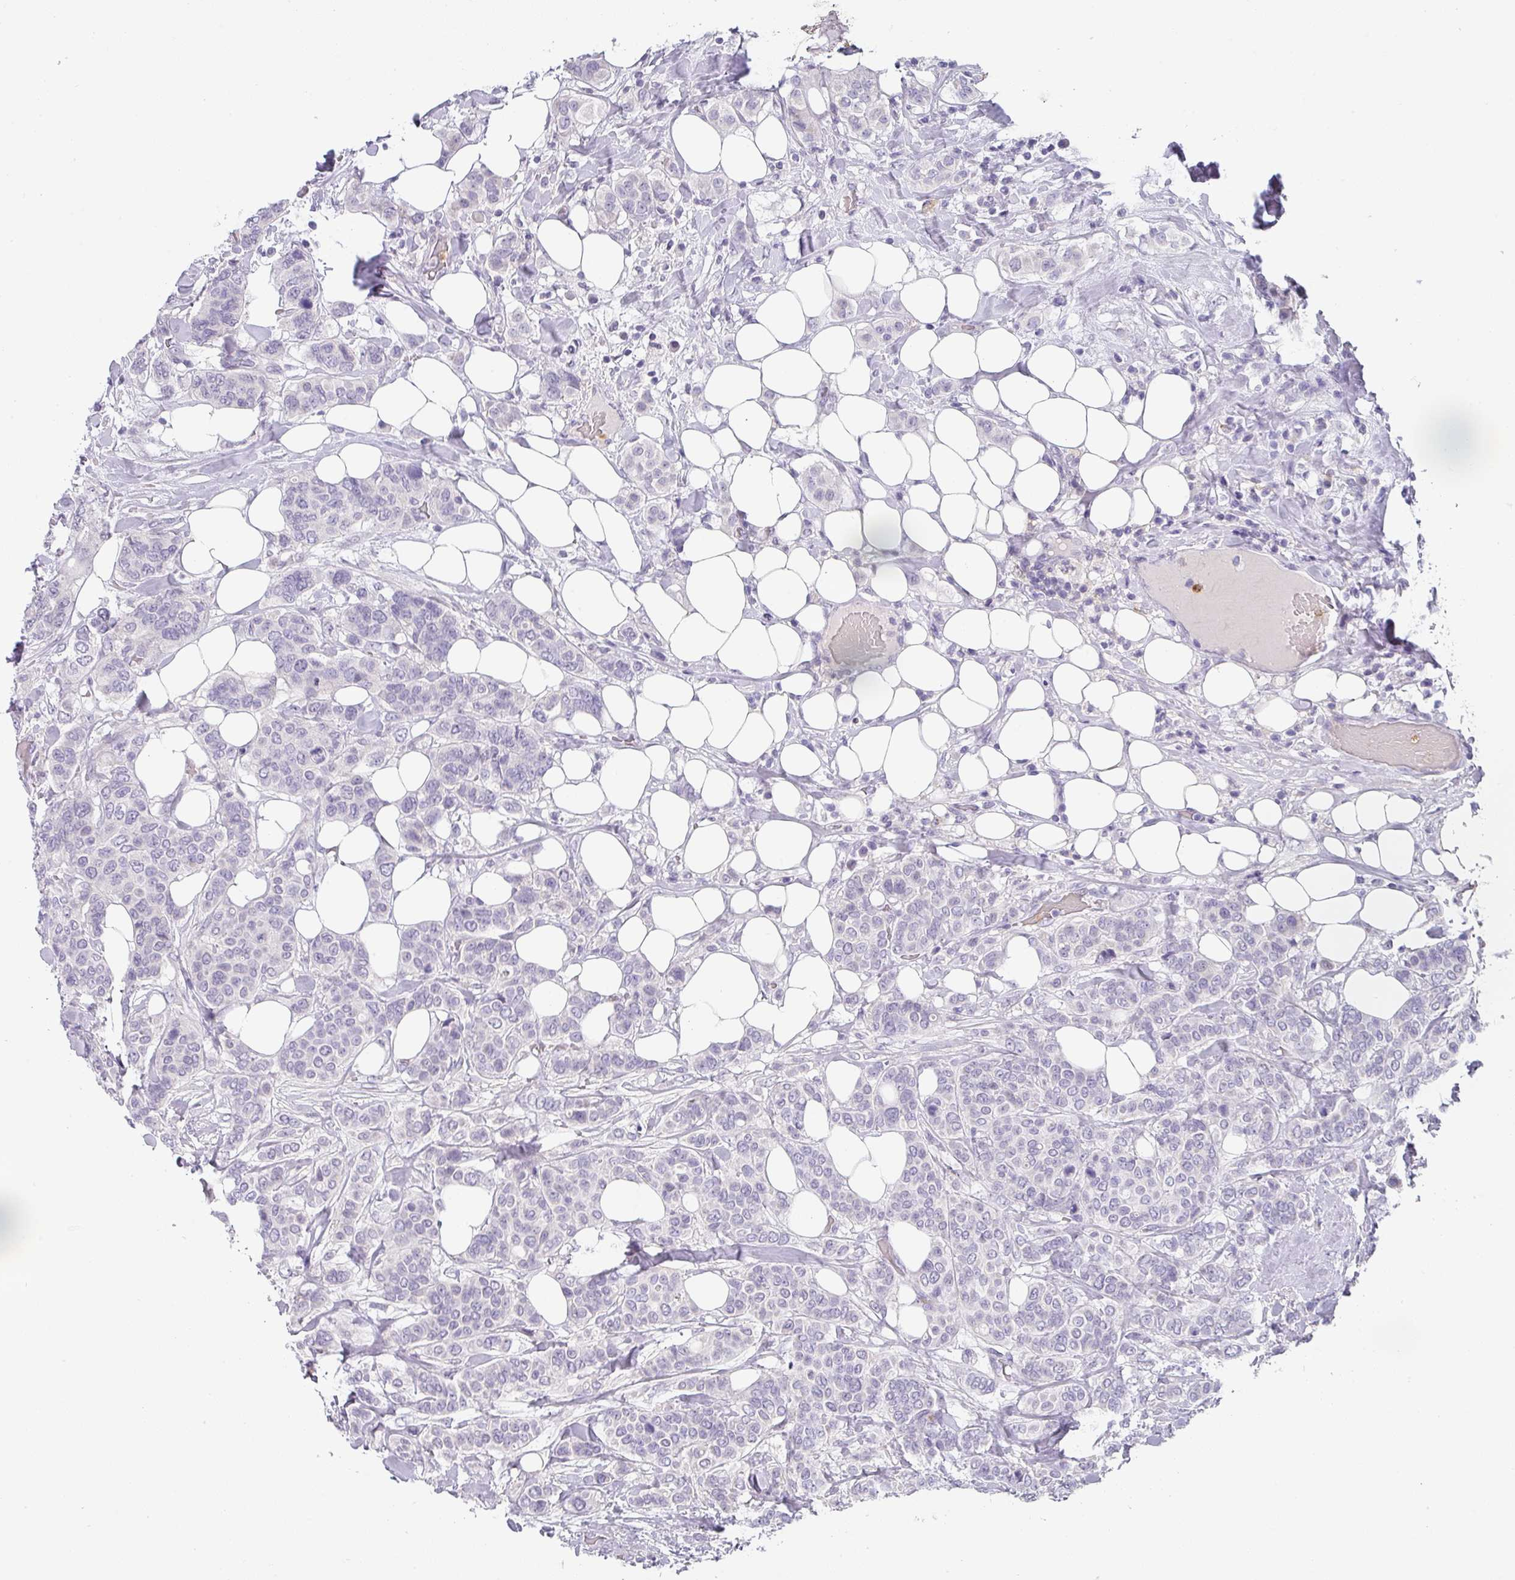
{"staining": {"intensity": "negative", "quantity": "none", "location": "none"}, "tissue": "breast cancer", "cell_type": "Tumor cells", "image_type": "cancer", "snomed": [{"axis": "morphology", "description": "Lobular carcinoma"}, {"axis": "topography", "description": "Breast"}], "caption": "A high-resolution photomicrograph shows immunohistochemistry (IHC) staining of breast cancer, which exhibits no significant positivity in tumor cells.", "gene": "BTLA", "patient": {"sex": "female", "age": 51}}